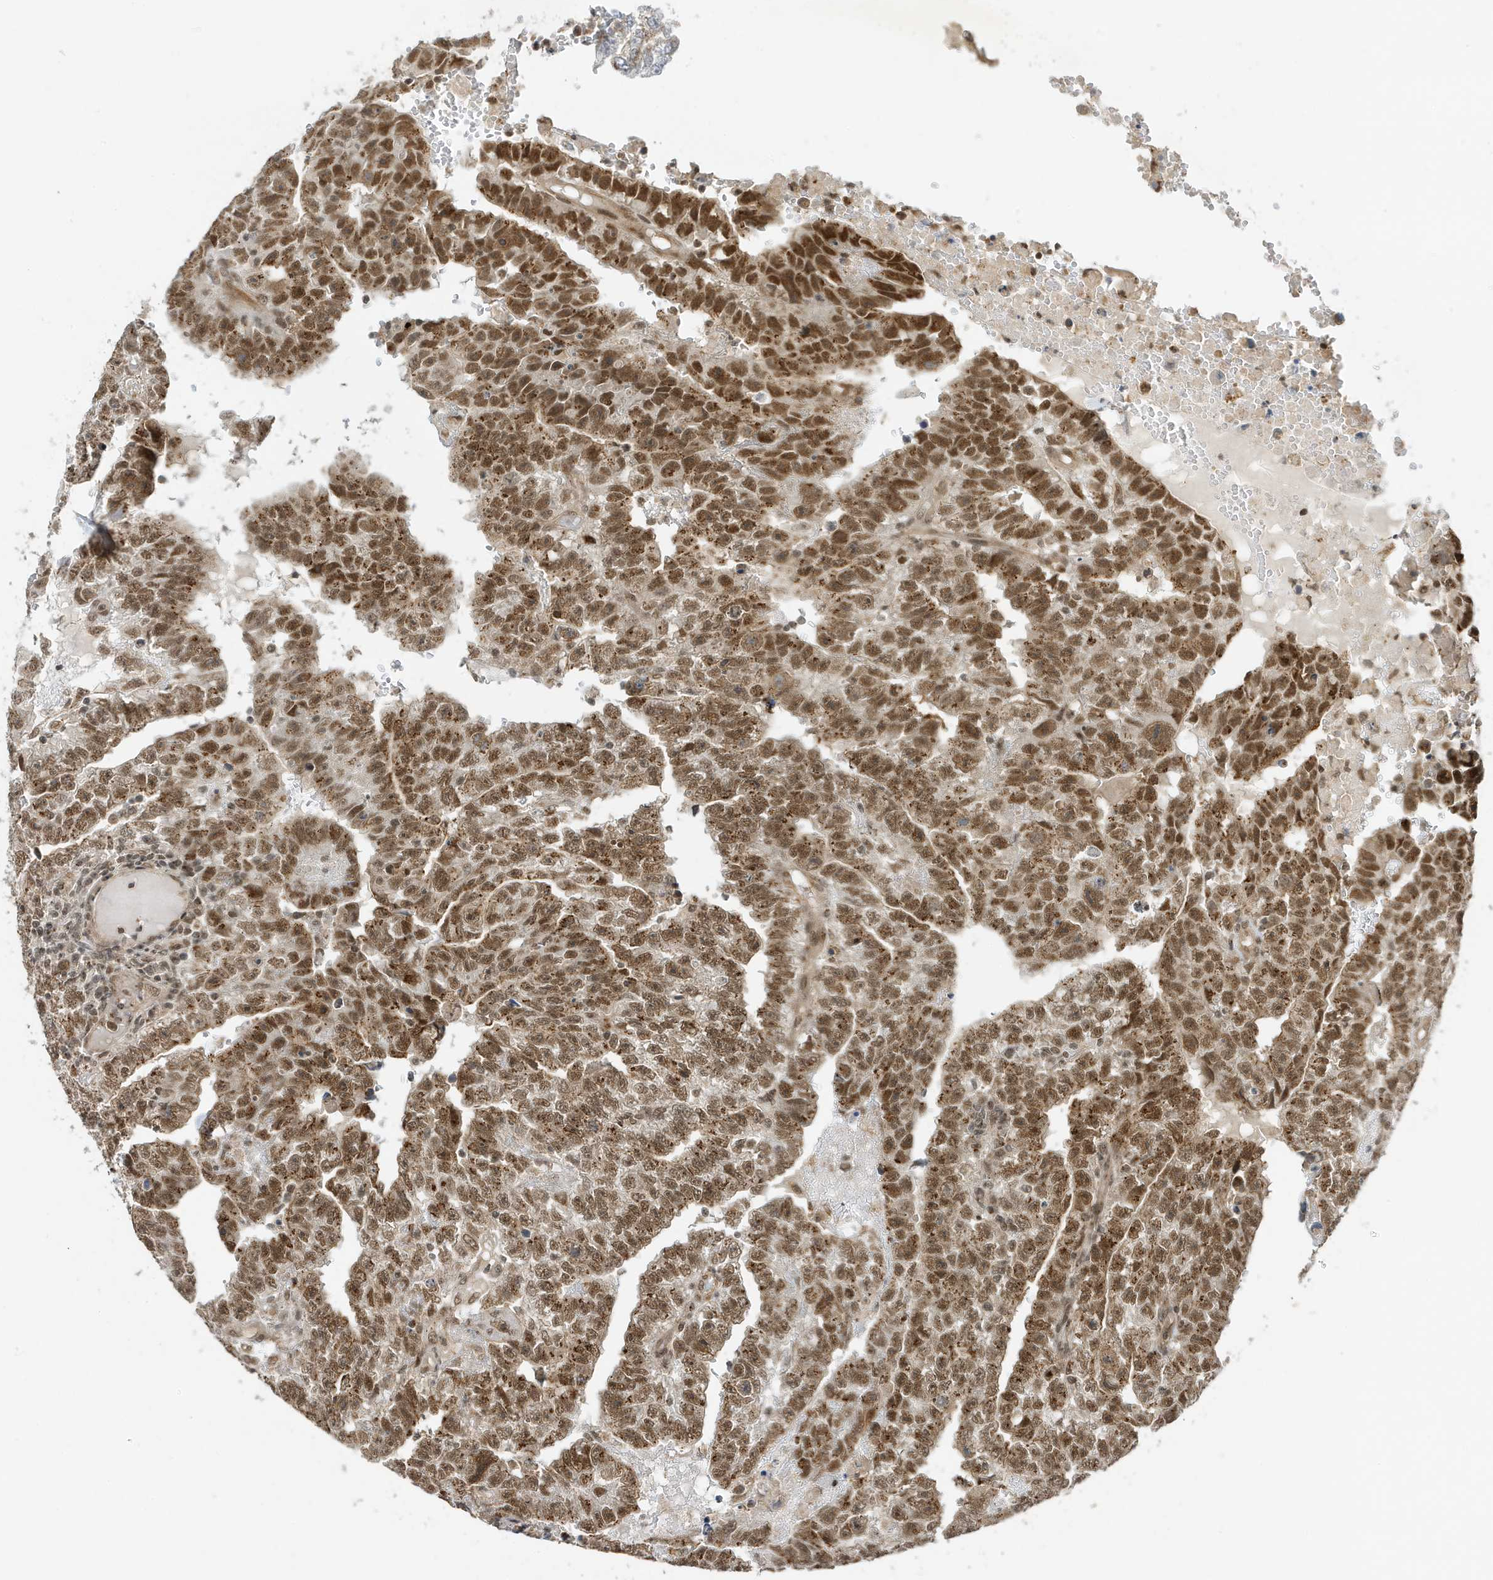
{"staining": {"intensity": "moderate", "quantity": ">75%", "location": "nuclear"}, "tissue": "testis cancer", "cell_type": "Tumor cells", "image_type": "cancer", "snomed": [{"axis": "morphology", "description": "Carcinoma, Embryonal, NOS"}, {"axis": "topography", "description": "Testis"}], "caption": "Embryonal carcinoma (testis) stained for a protein (brown) displays moderate nuclear positive staining in about >75% of tumor cells.", "gene": "MAST3", "patient": {"sex": "male", "age": 25}}